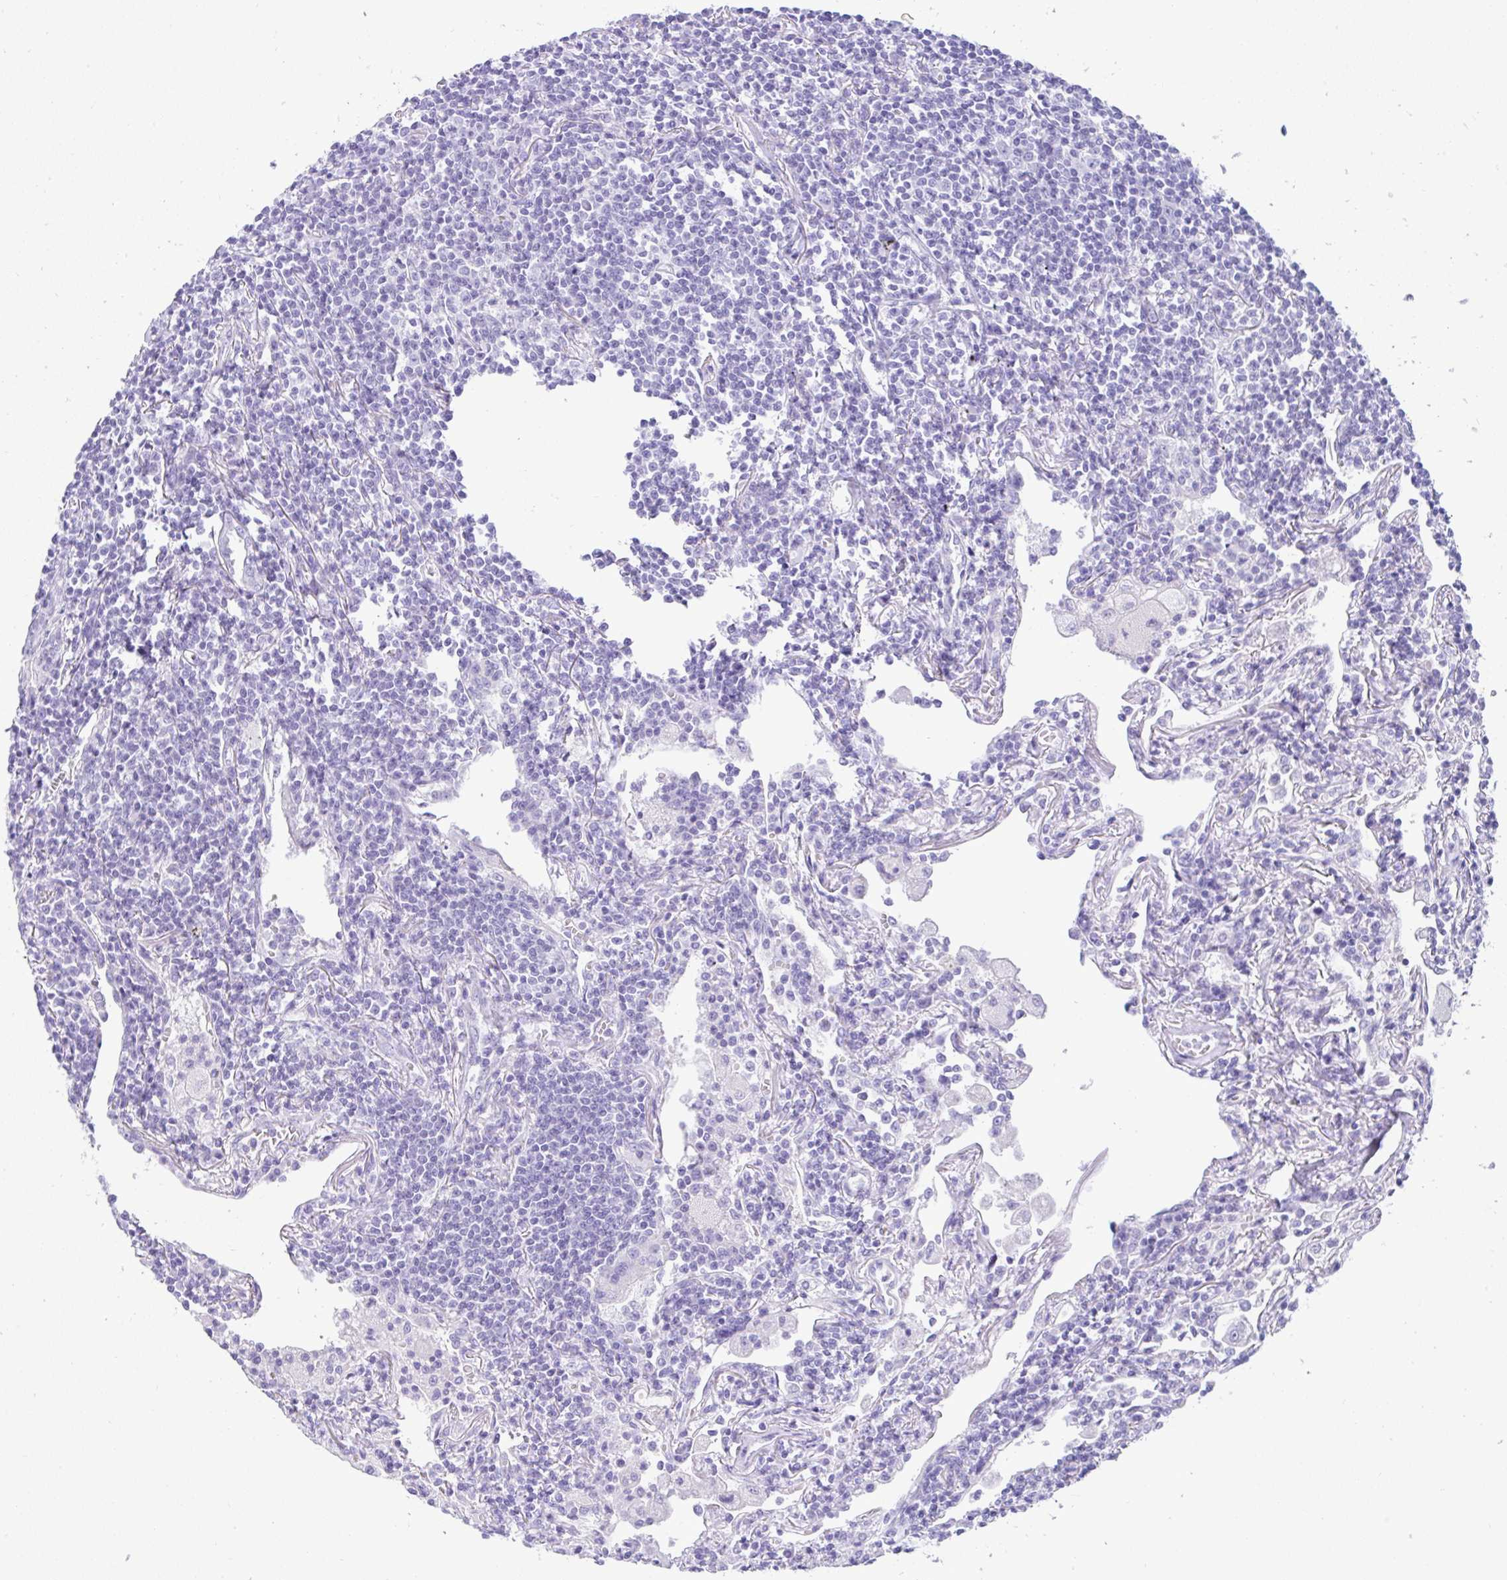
{"staining": {"intensity": "negative", "quantity": "none", "location": "none"}, "tissue": "lymphoma", "cell_type": "Tumor cells", "image_type": "cancer", "snomed": [{"axis": "morphology", "description": "Malignant lymphoma, non-Hodgkin's type, Low grade"}, {"axis": "topography", "description": "Lung"}], "caption": "The immunohistochemistry (IHC) histopathology image has no significant positivity in tumor cells of low-grade malignant lymphoma, non-Hodgkin's type tissue. Brightfield microscopy of immunohistochemistry stained with DAB (brown) and hematoxylin (blue), captured at high magnification.", "gene": "RNF183", "patient": {"sex": "female", "age": 71}}